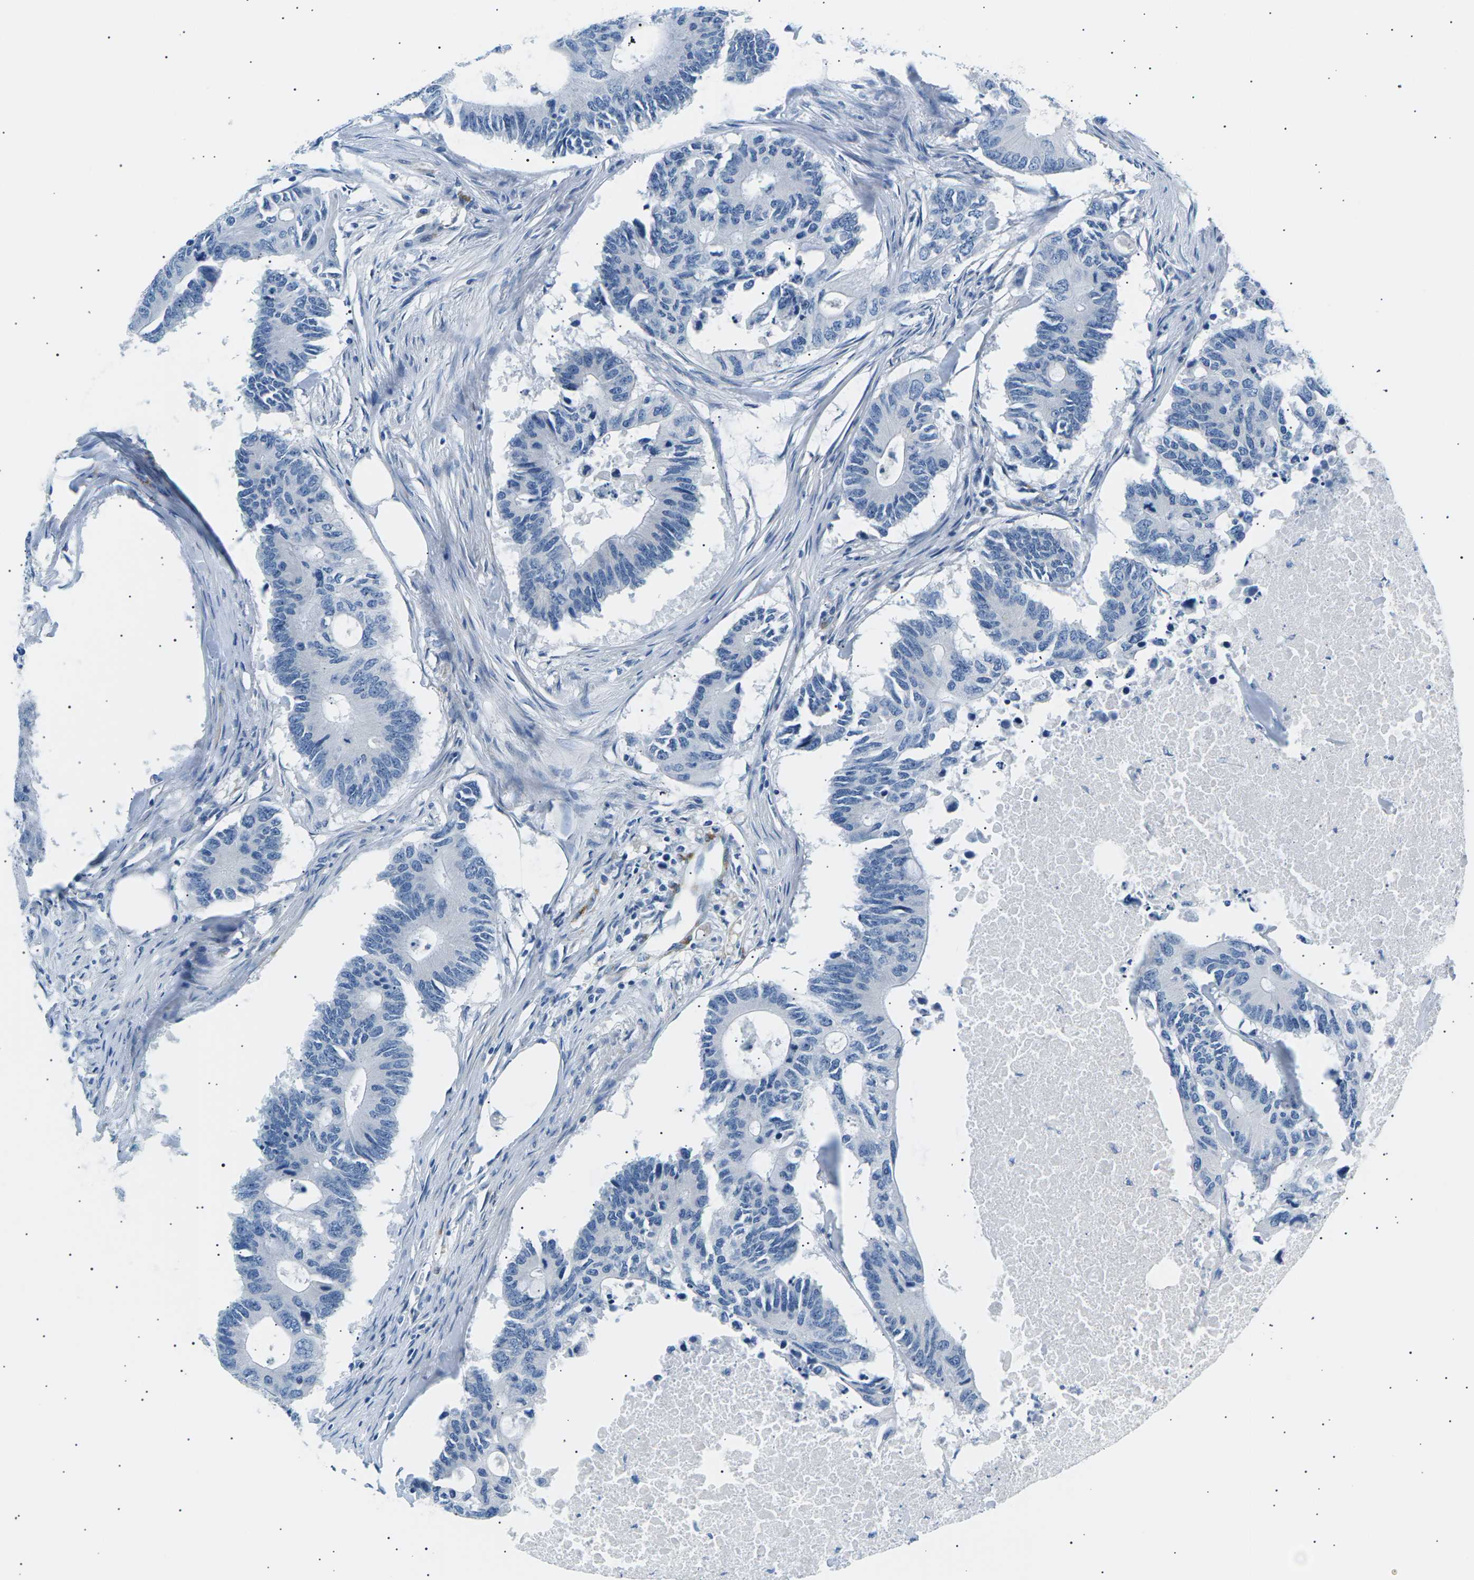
{"staining": {"intensity": "negative", "quantity": "none", "location": "none"}, "tissue": "colorectal cancer", "cell_type": "Tumor cells", "image_type": "cancer", "snomed": [{"axis": "morphology", "description": "Adenocarcinoma, NOS"}, {"axis": "topography", "description": "Colon"}], "caption": "High power microscopy photomicrograph of an IHC micrograph of colorectal adenocarcinoma, revealing no significant expression in tumor cells. (DAB (3,3'-diaminobenzidine) IHC visualized using brightfield microscopy, high magnification).", "gene": "SEPTIN5", "patient": {"sex": "male", "age": 71}}